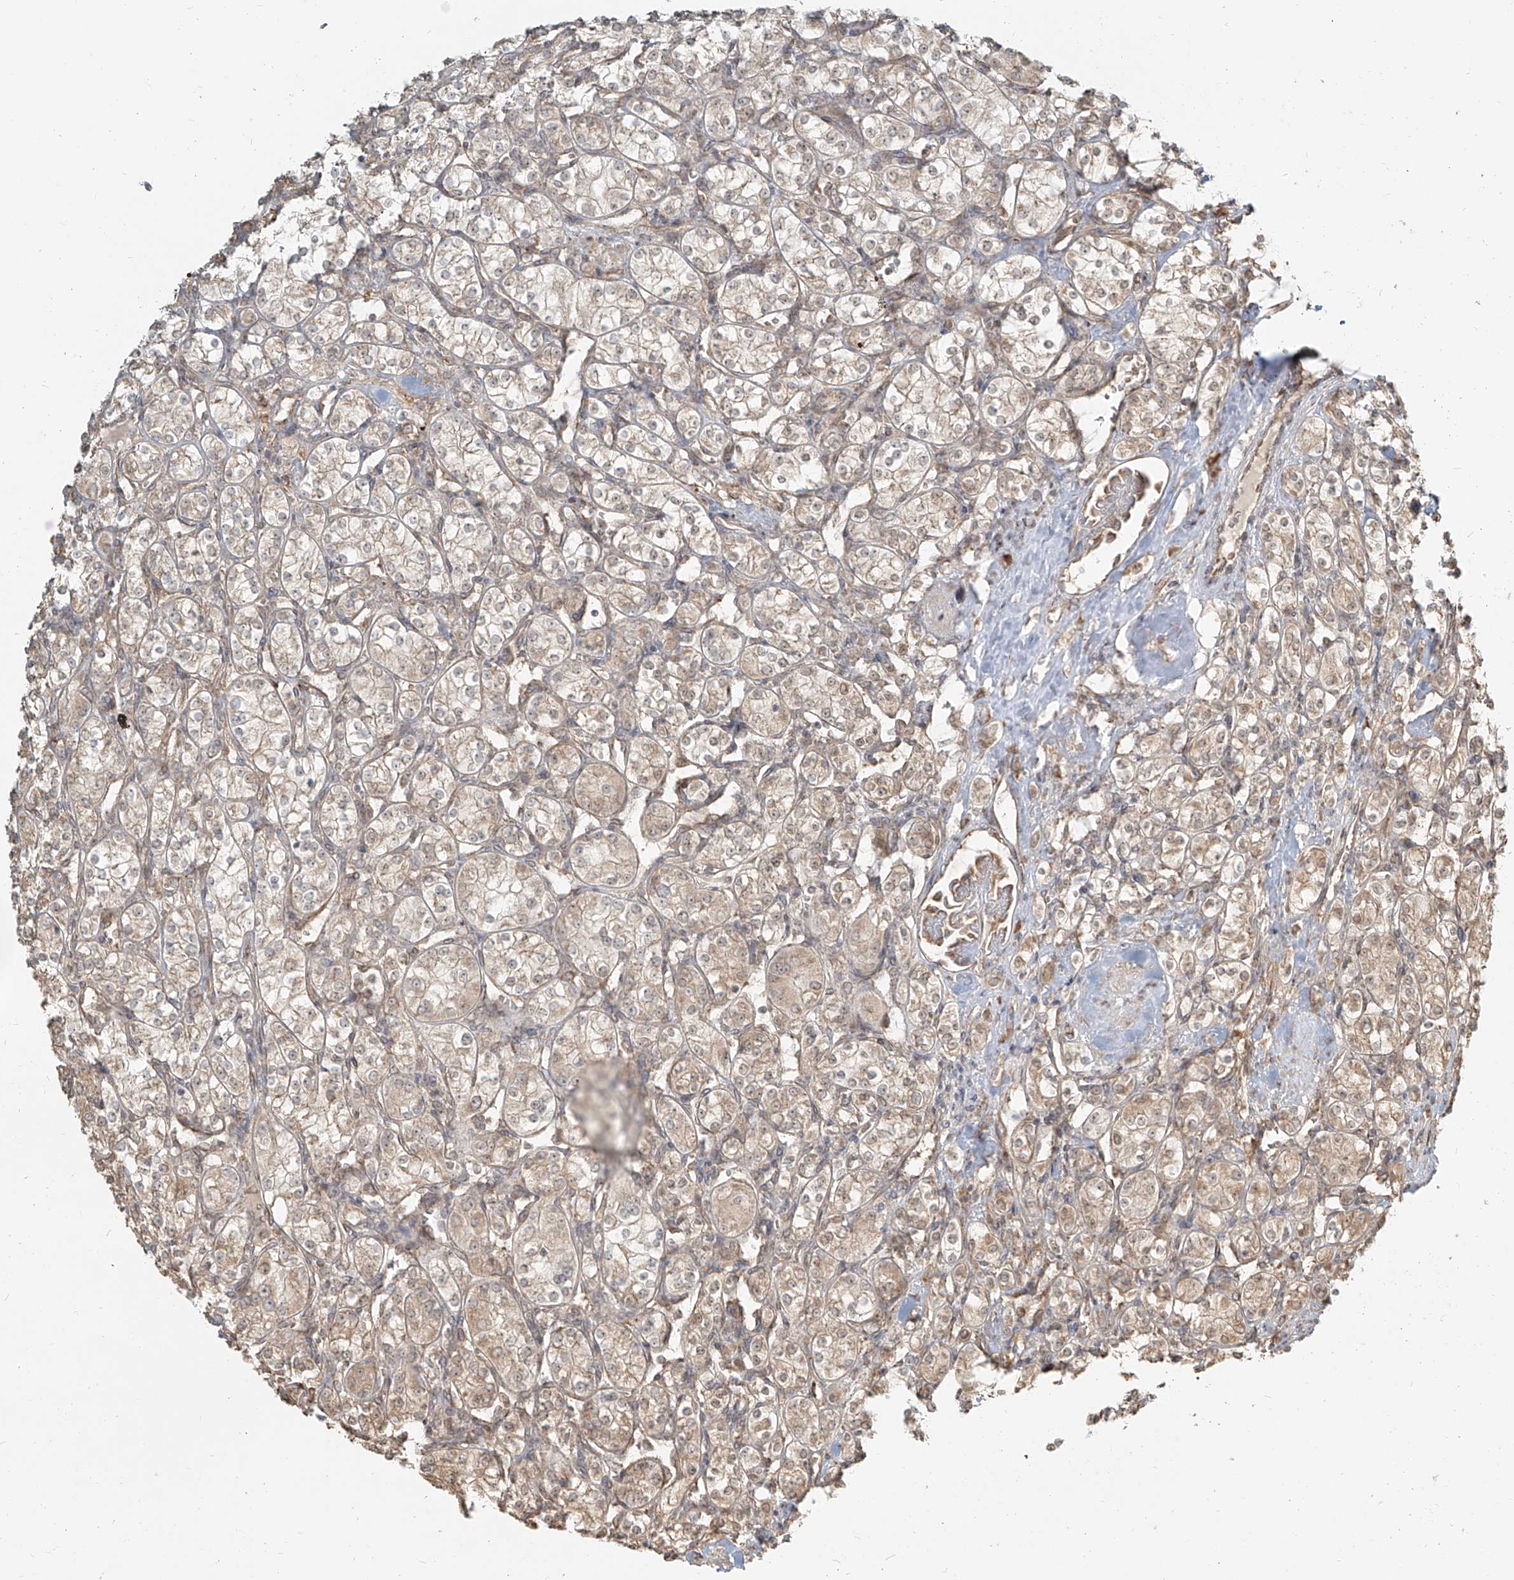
{"staining": {"intensity": "weak", "quantity": ">75%", "location": "cytoplasmic/membranous"}, "tissue": "renal cancer", "cell_type": "Tumor cells", "image_type": "cancer", "snomed": [{"axis": "morphology", "description": "Adenocarcinoma, NOS"}, {"axis": "topography", "description": "Kidney"}], "caption": "Adenocarcinoma (renal) stained with immunohistochemistry shows weak cytoplasmic/membranous expression in about >75% of tumor cells.", "gene": "UBE2K", "patient": {"sex": "male", "age": 77}}